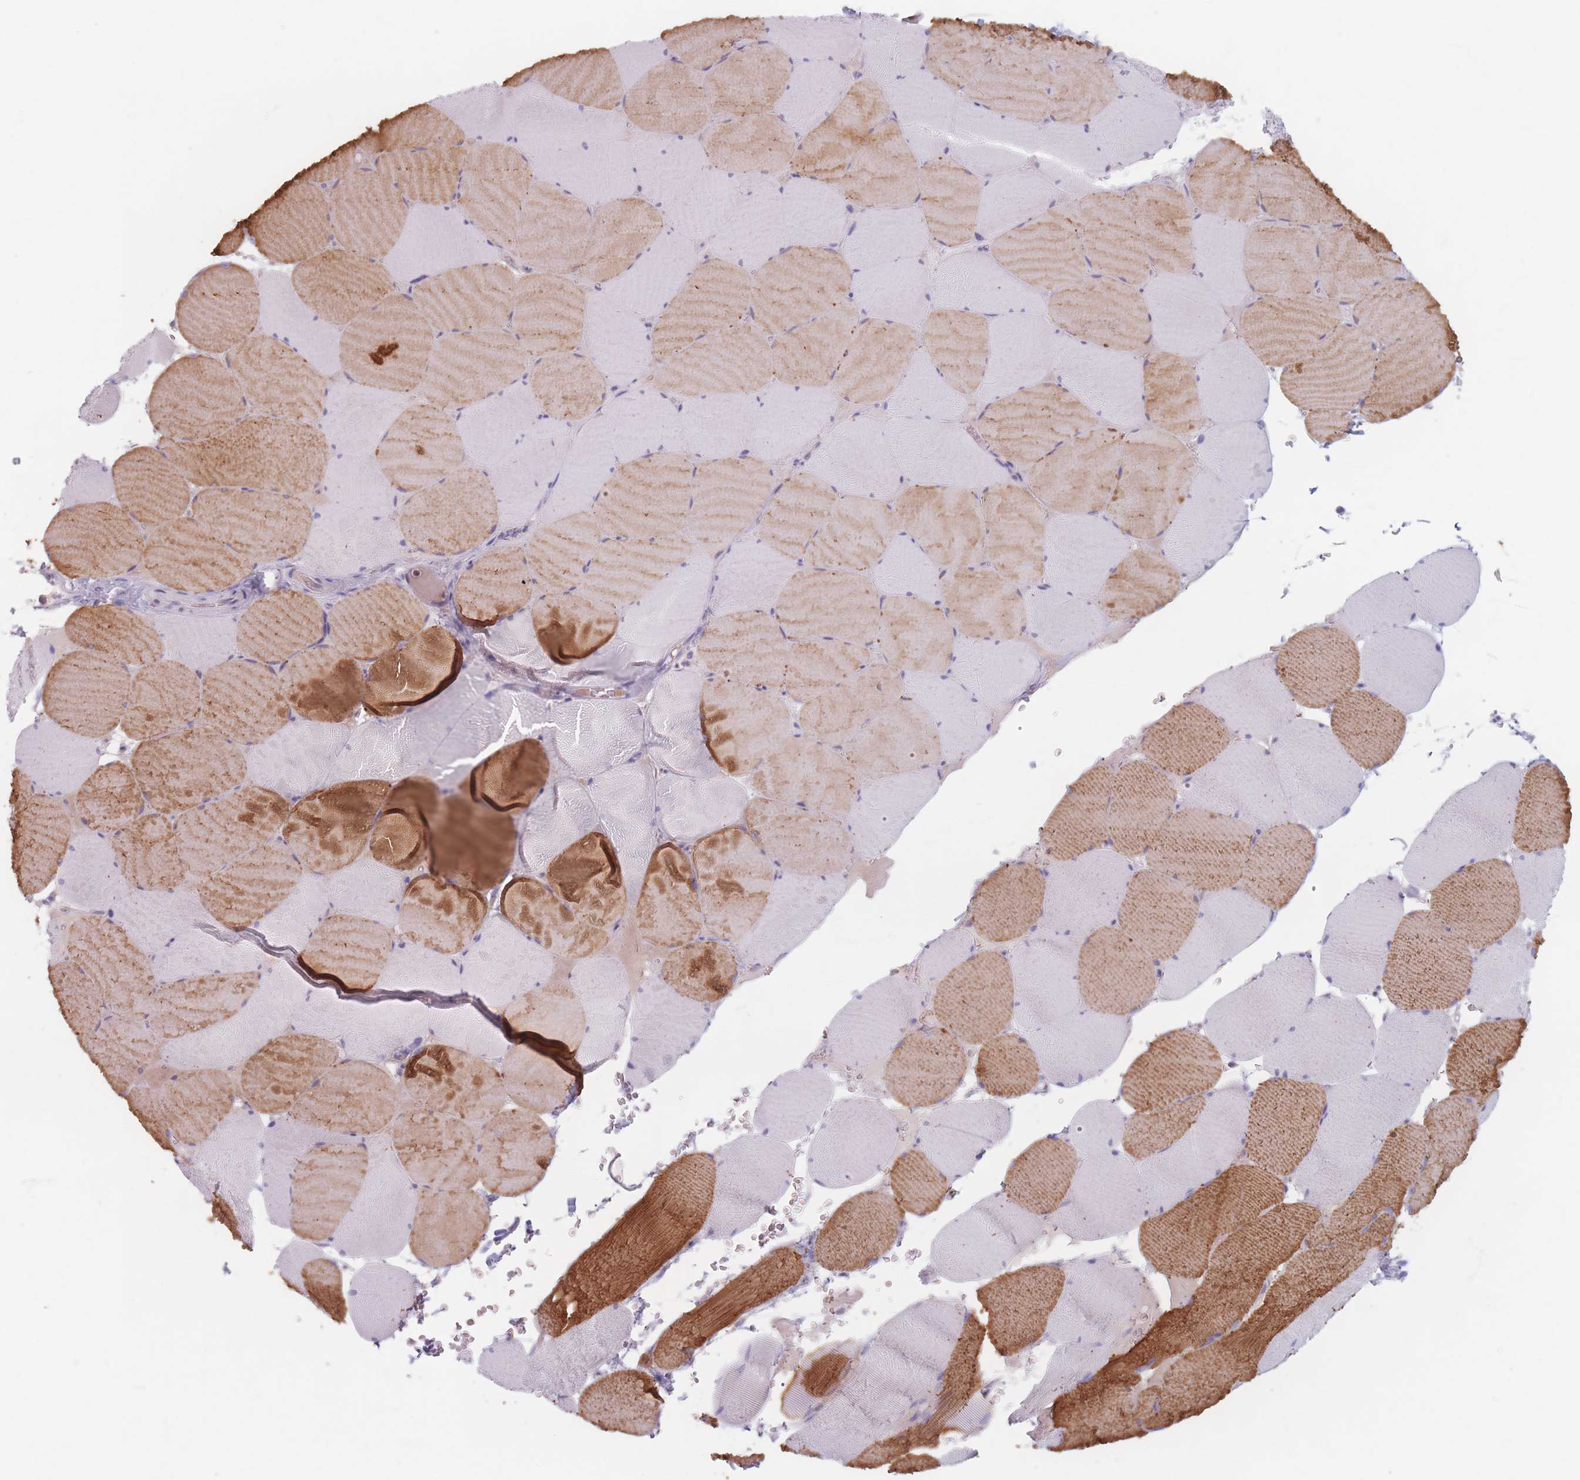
{"staining": {"intensity": "strong", "quantity": "25%-75%", "location": "cytoplasmic/membranous"}, "tissue": "skeletal muscle", "cell_type": "Myocytes", "image_type": "normal", "snomed": [{"axis": "morphology", "description": "Normal tissue, NOS"}, {"axis": "topography", "description": "Skeletal muscle"}, {"axis": "topography", "description": "Head-Neck"}], "caption": "Immunohistochemical staining of unremarkable human skeletal muscle displays 25%-75% levels of strong cytoplasmic/membranous protein expression in approximately 25%-75% of myocytes.", "gene": "PIGM", "patient": {"sex": "male", "age": 66}}